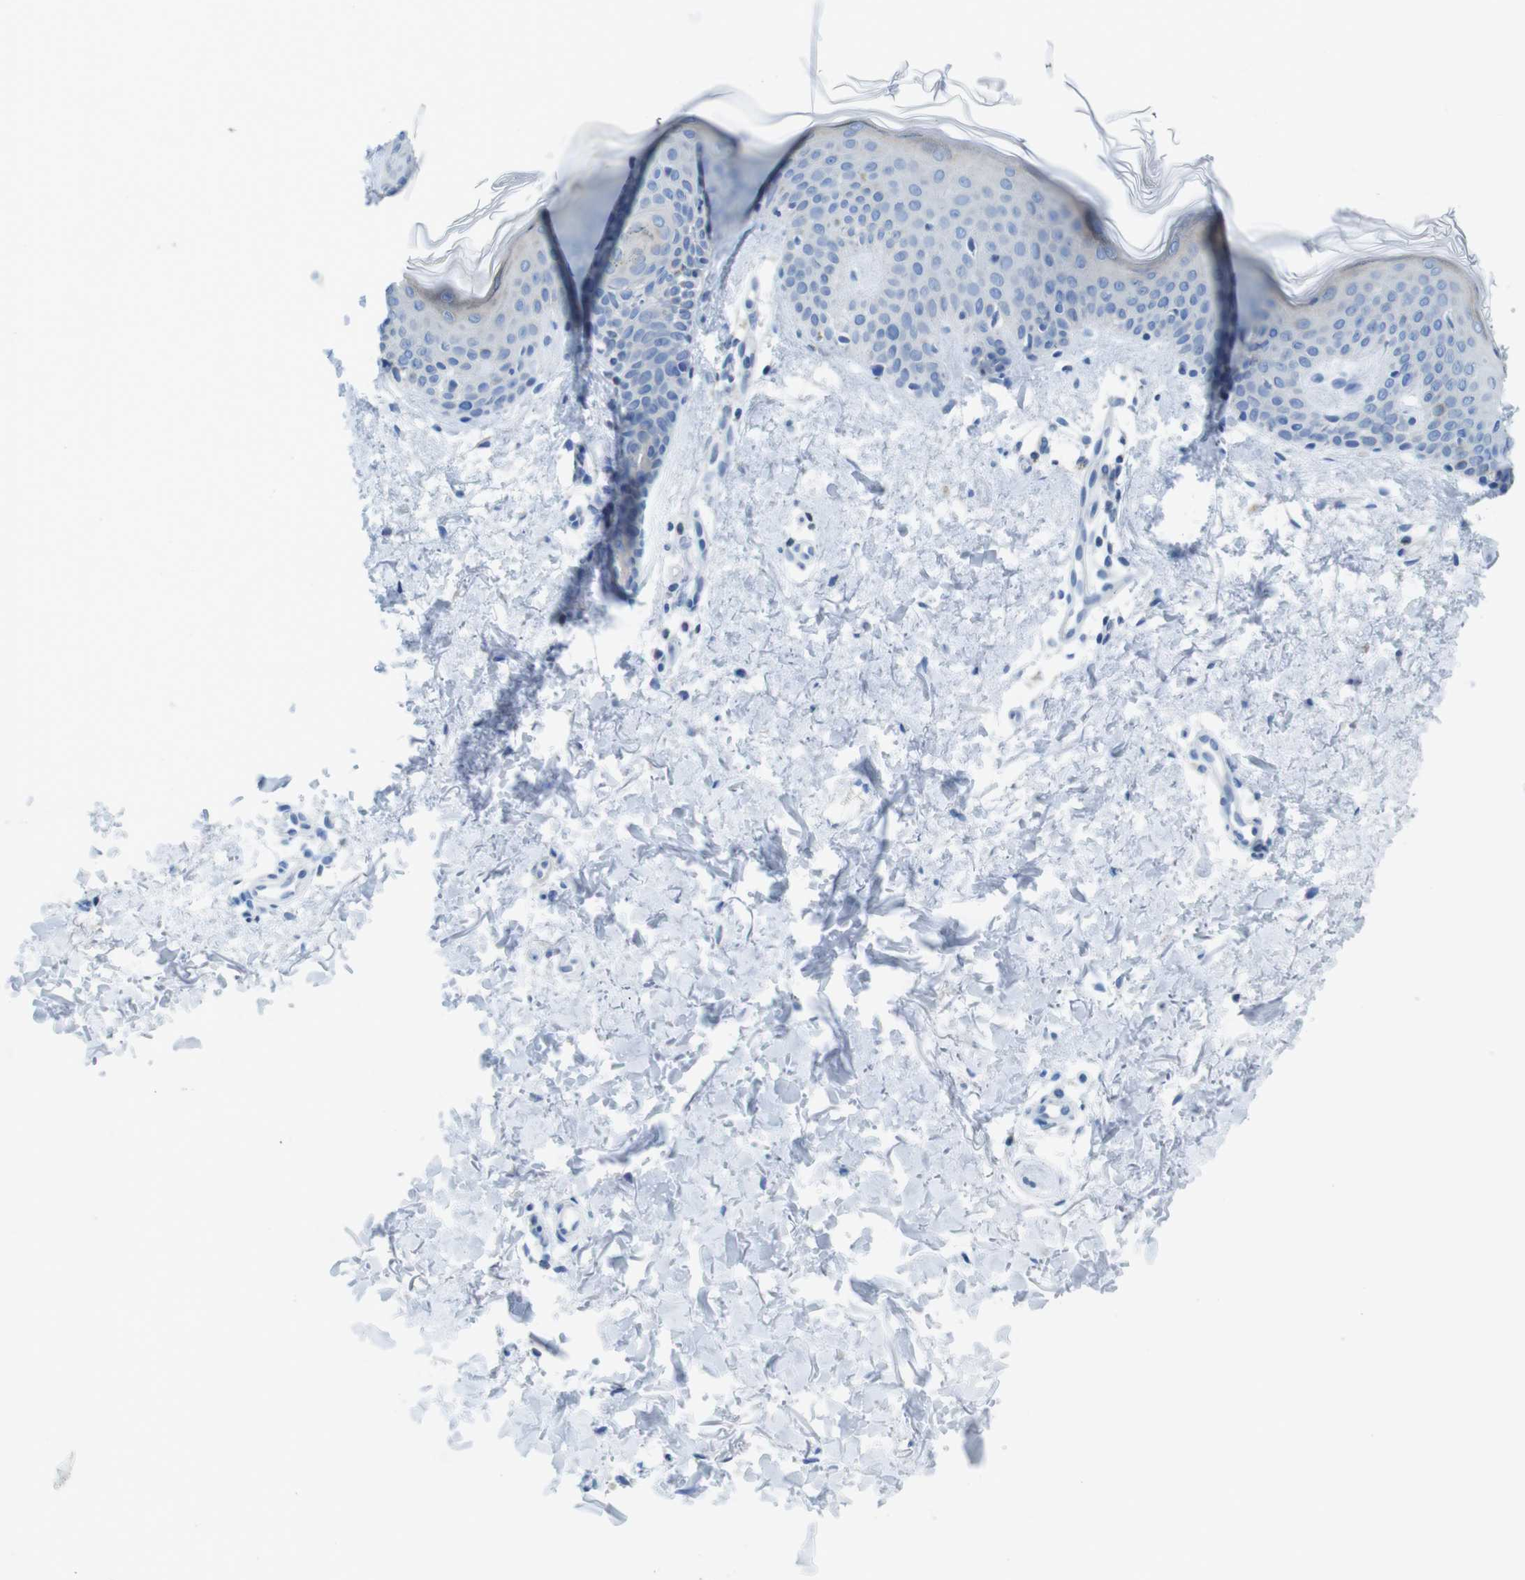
{"staining": {"intensity": "negative", "quantity": "none", "location": "none"}, "tissue": "skin", "cell_type": "Fibroblasts", "image_type": "normal", "snomed": [{"axis": "morphology", "description": "Normal tissue, NOS"}, {"axis": "topography", "description": "Skin"}], "caption": "Fibroblasts are negative for brown protein staining in unremarkable skin. The staining is performed using DAB brown chromogen with nuclei counter-stained in using hematoxylin.", "gene": "ASIC5", "patient": {"sex": "female", "age": 56}}